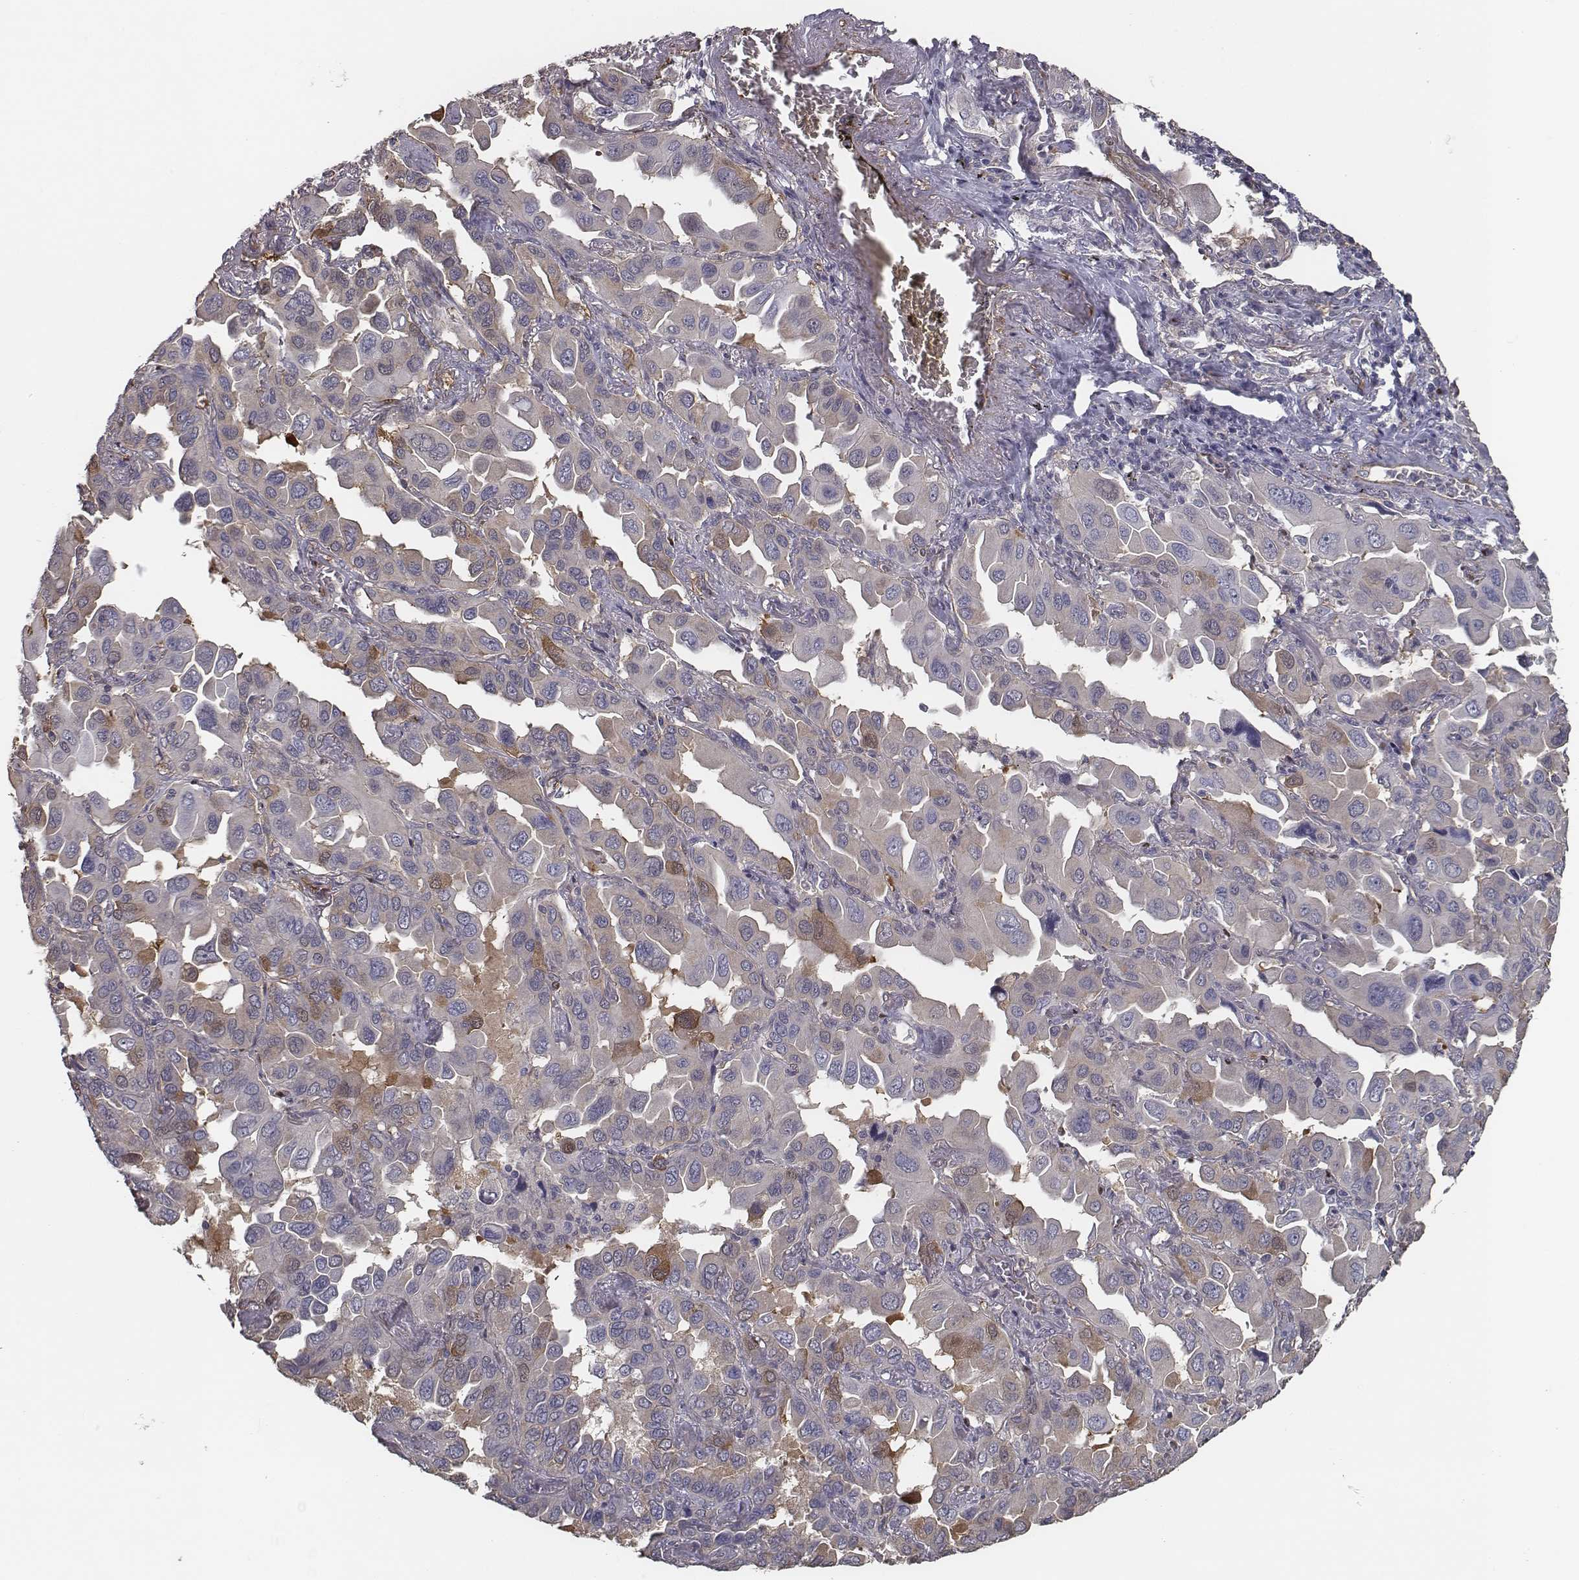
{"staining": {"intensity": "moderate", "quantity": "<25%", "location": "cytoplasmic/membranous"}, "tissue": "lung cancer", "cell_type": "Tumor cells", "image_type": "cancer", "snomed": [{"axis": "morphology", "description": "Adenocarcinoma, NOS"}, {"axis": "topography", "description": "Lung"}], "caption": "The histopathology image reveals immunohistochemical staining of lung cancer (adenocarcinoma). There is moderate cytoplasmic/membranous staining is identified in about <25% of tumor cells. (Brightfield microscopy of DAB IHC at high magnification).", "gene": "ISYNA1", "patient": {"sex": "male", "age": 64}}